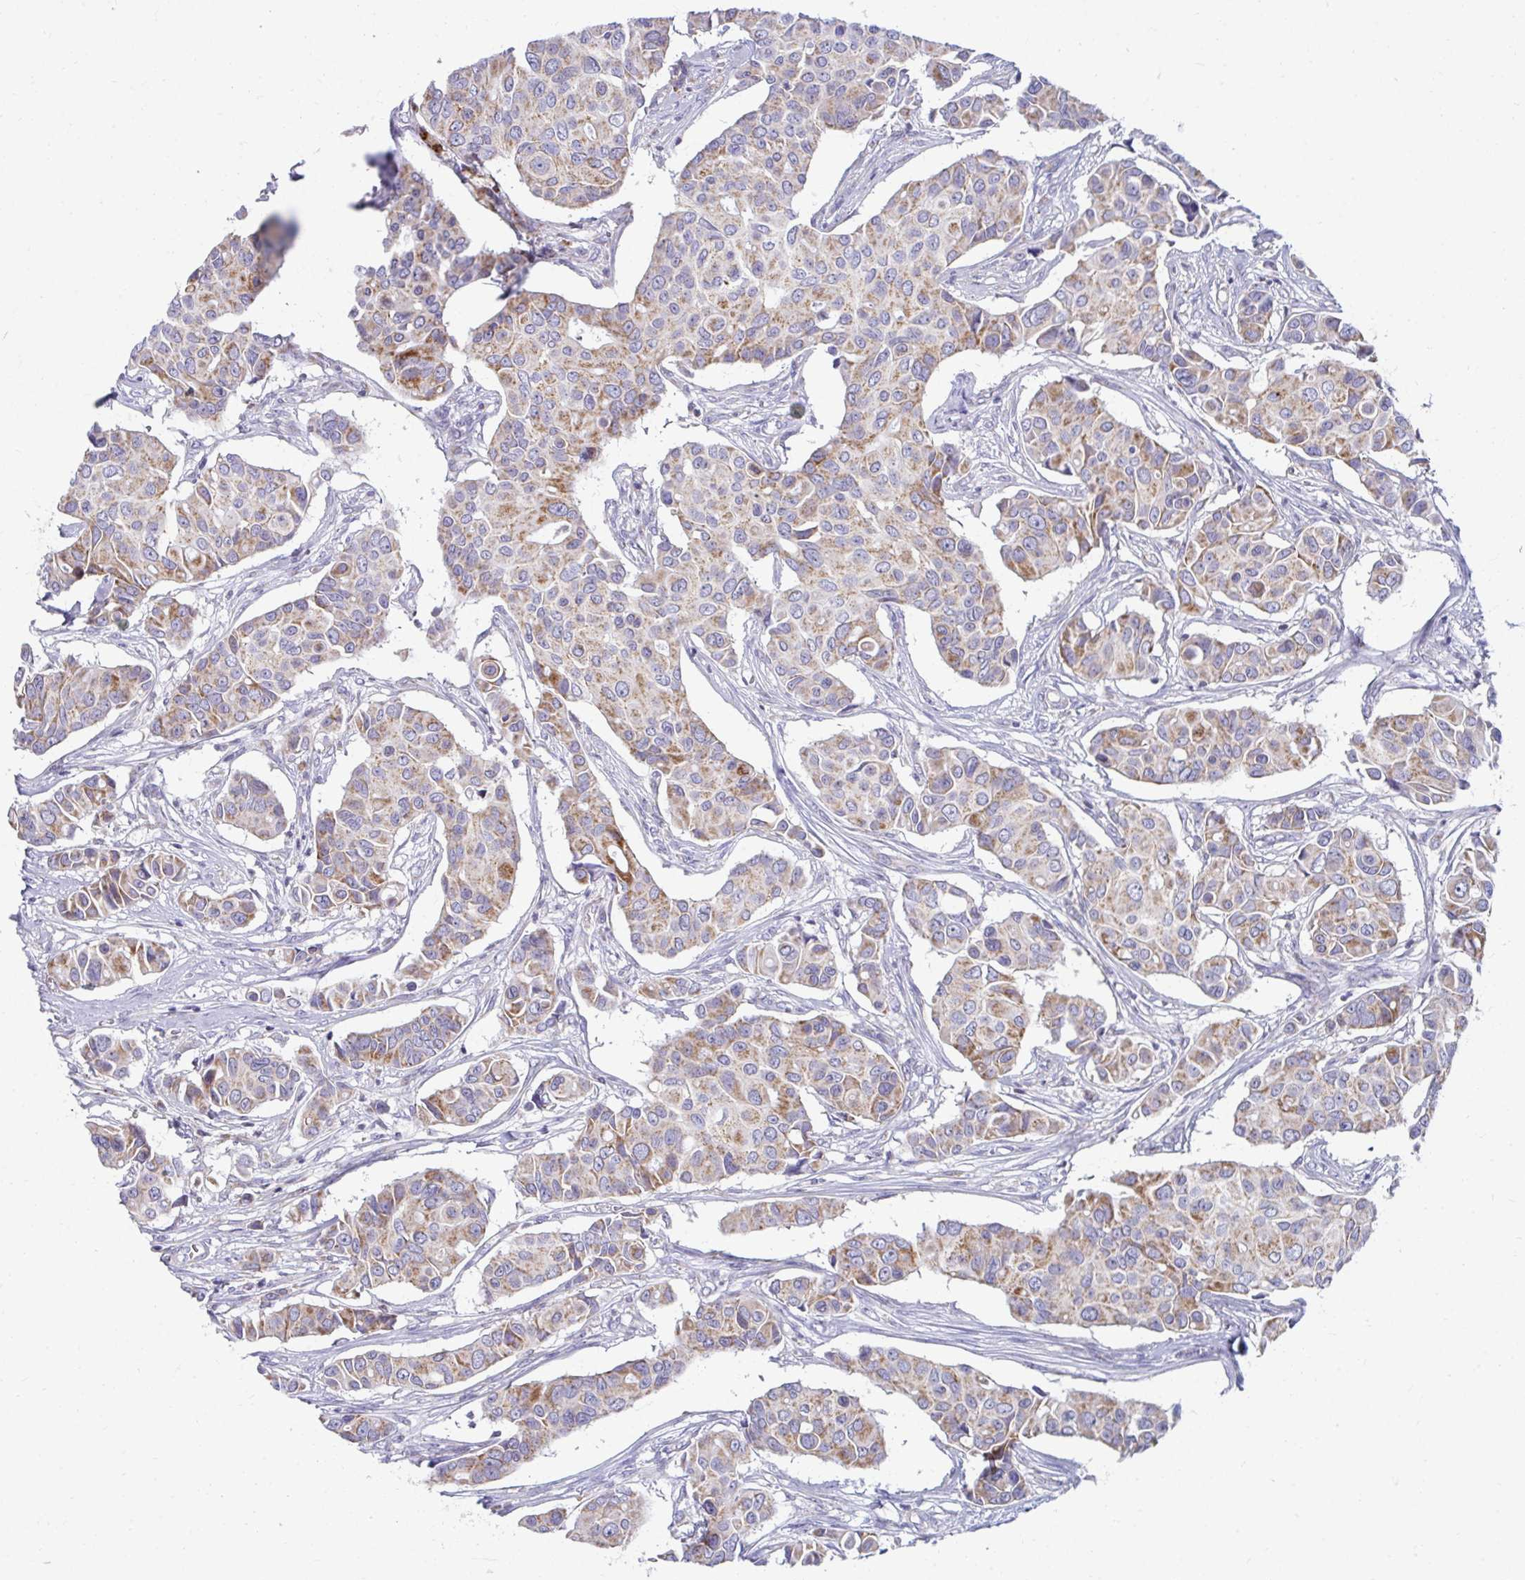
{"staining": {"intensity": "moderate", "quantity": ">75%", "location": "cytoplasmic/membranous"}, "tissue": "breast cancer", "cell_type": "Tumor cells", "image_type": "cancer", "snomed": [{"axis": "morphology", "description": "Normal tissue, NOS"}, {"axis": "morphology", "description": "Duct carcinoma"}, {"axis": "topography", "description": "Skin"}, {"axis": "topography", "description": "Breast"}], "caption": "Protein staining exhibits moderate cytoplasmic/membranous expression in about >75% of tumor cells in infiltrating ductal carcinoma (breast).", "gene": "EXOC5", "patient": {"sex": "female", "age": 54}}